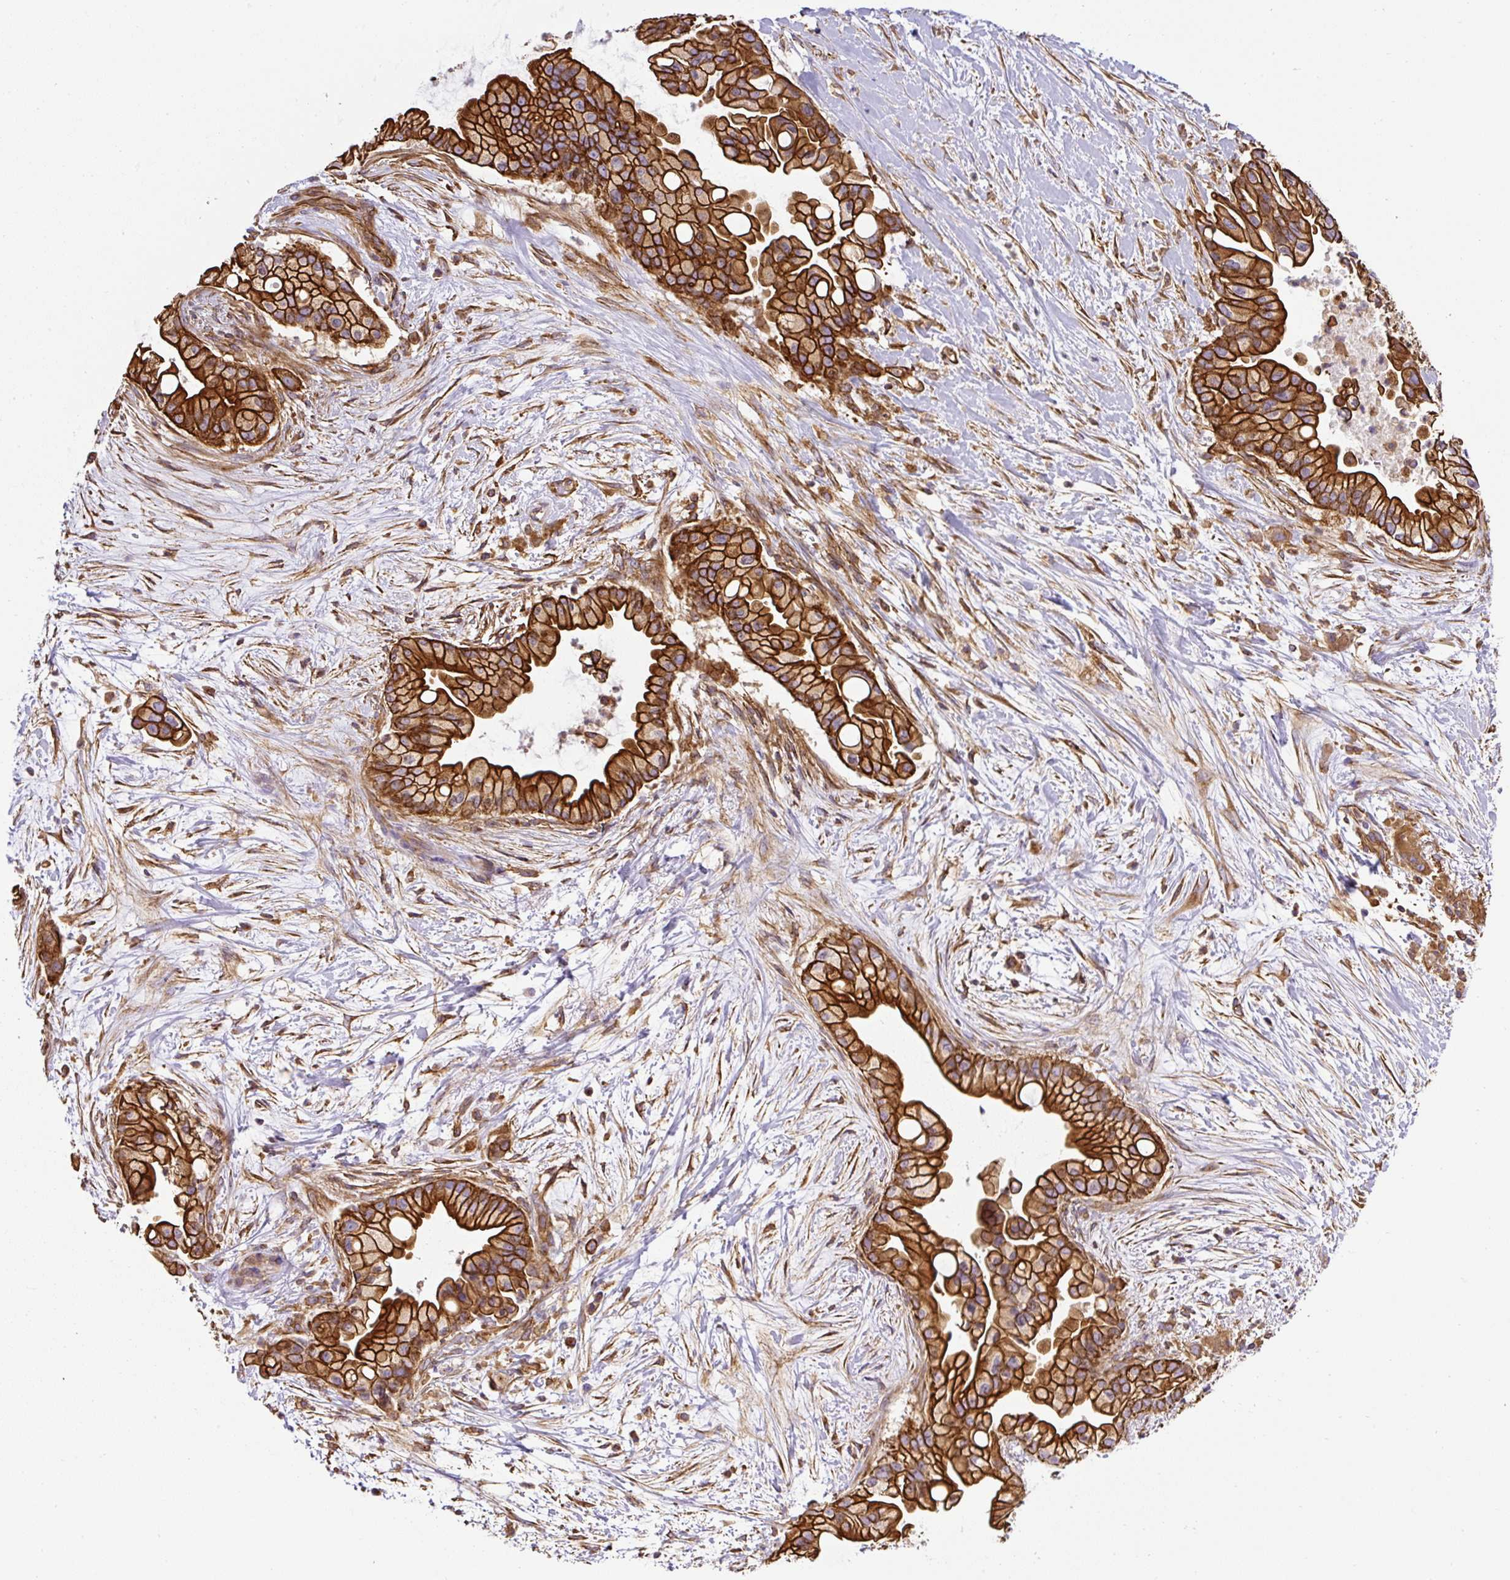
{"staining": {"intensity": "strong", "quantity": ">75%", "location": "cytoplasmic/membranous"}, "tissue": "pancreatic cancer", "cell_type": "Tumor cells", "image_type": "cancer", "snomed": [{"axis": "morphology", "description": "Adenocarcinoma, NOS"}, {"axis": "topography", "description": "Pancreas"}], "caption": "Protein positivity by immunohistochemistry (IHC) reveals strong cytoplasmic/membranous positivity in approximately >75% of tumor cells in adenocarcinoma (pancreatic).", "gene": "DCTN1", "patient": {"sex": "female", "age": 69}}